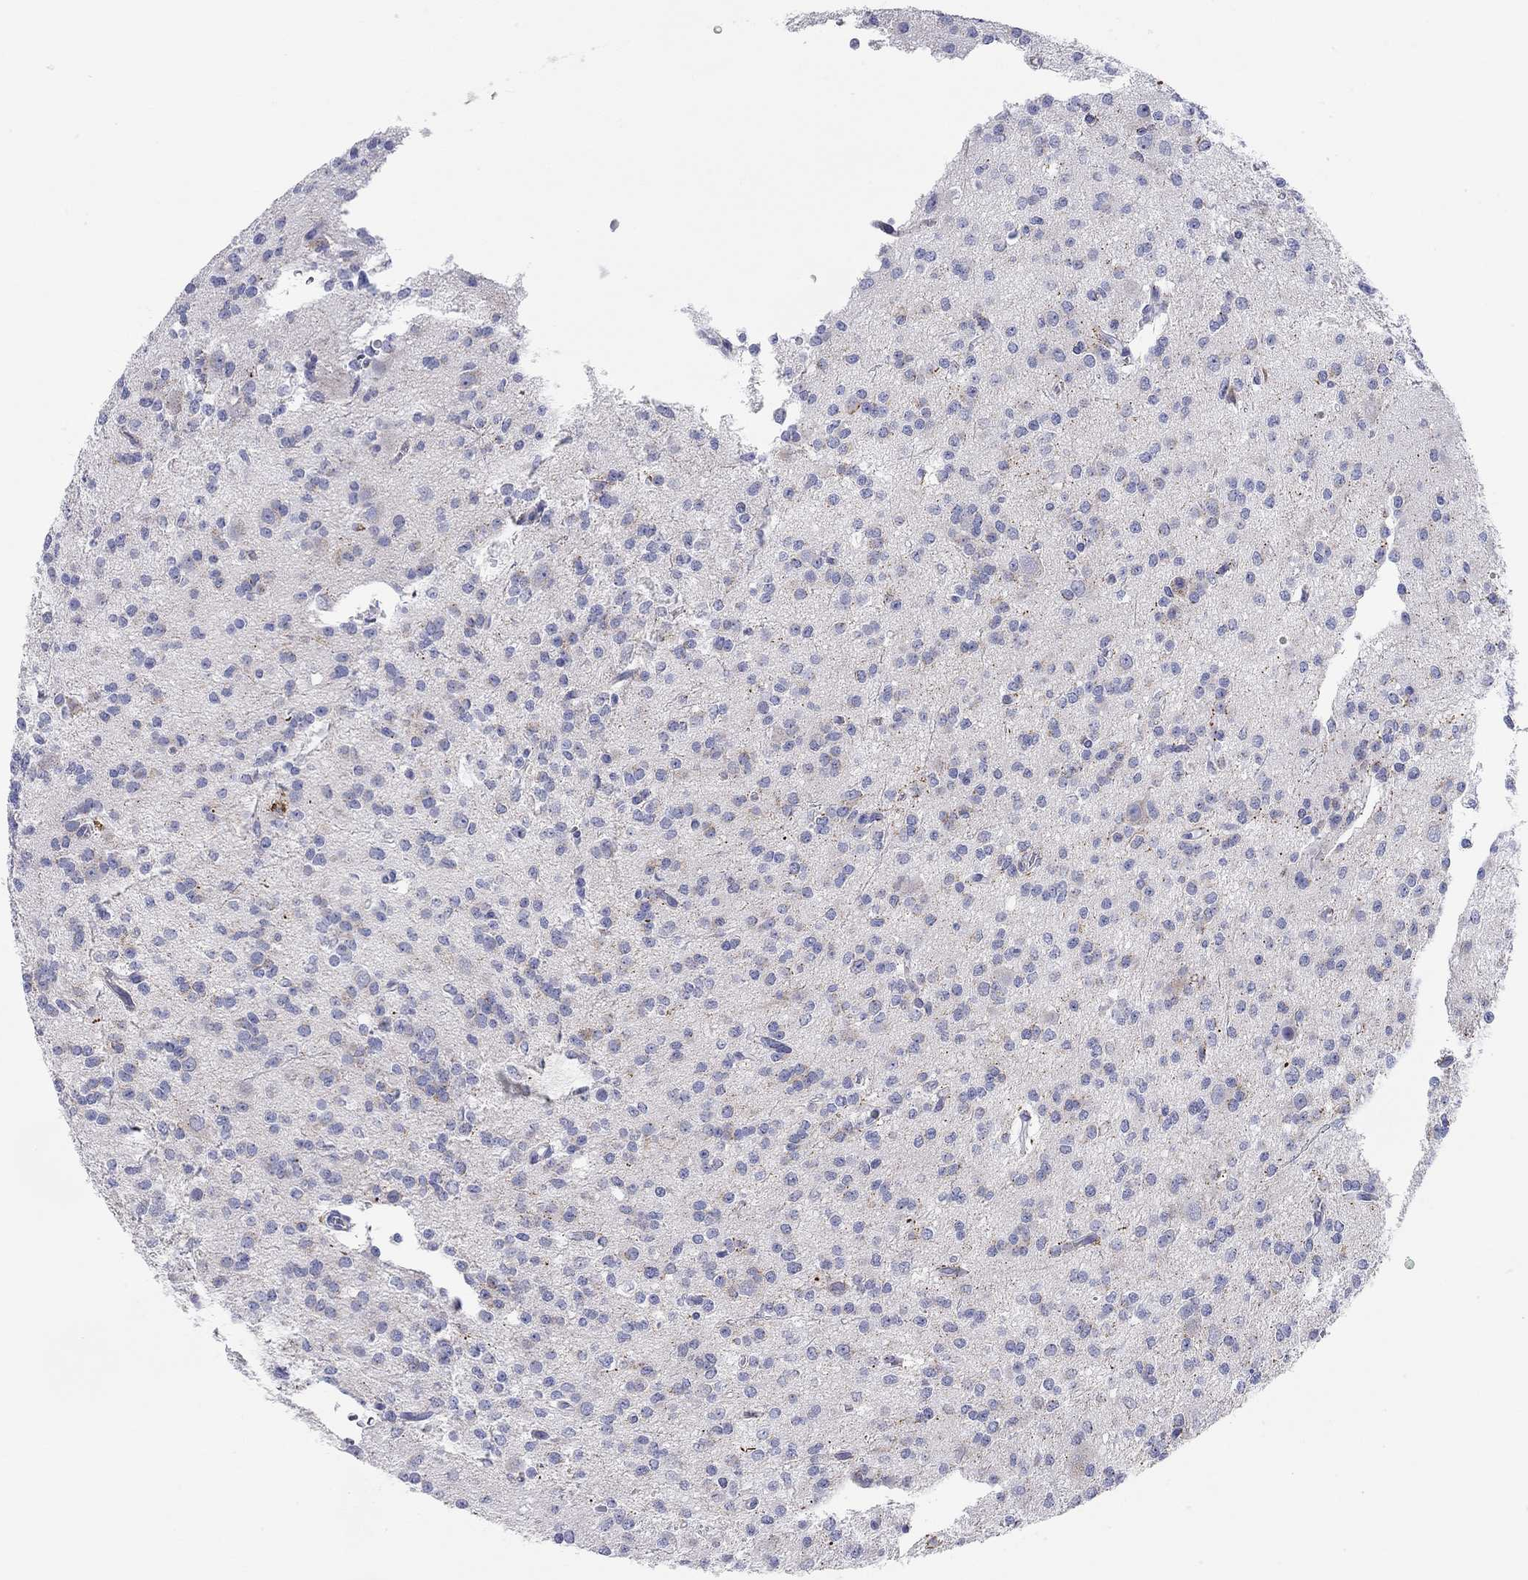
{"staining": {"intensity": "negative", "quantity": "none", "location": "none"}, "tissue": "glioma", "cell_type": "Tumor cells", "image_type": "cancer", "snomed": [{"axis": "morphology", "description": "Glioma, malignant, Low grade"}, {"axis": "topography", "description": "Brain"}], "caption": "Glioma stained for a protein using IHC demonstrates no expression tumor cells.", "gene": "CHI3L2", "patient": {"sex": "male", "age": 27}}